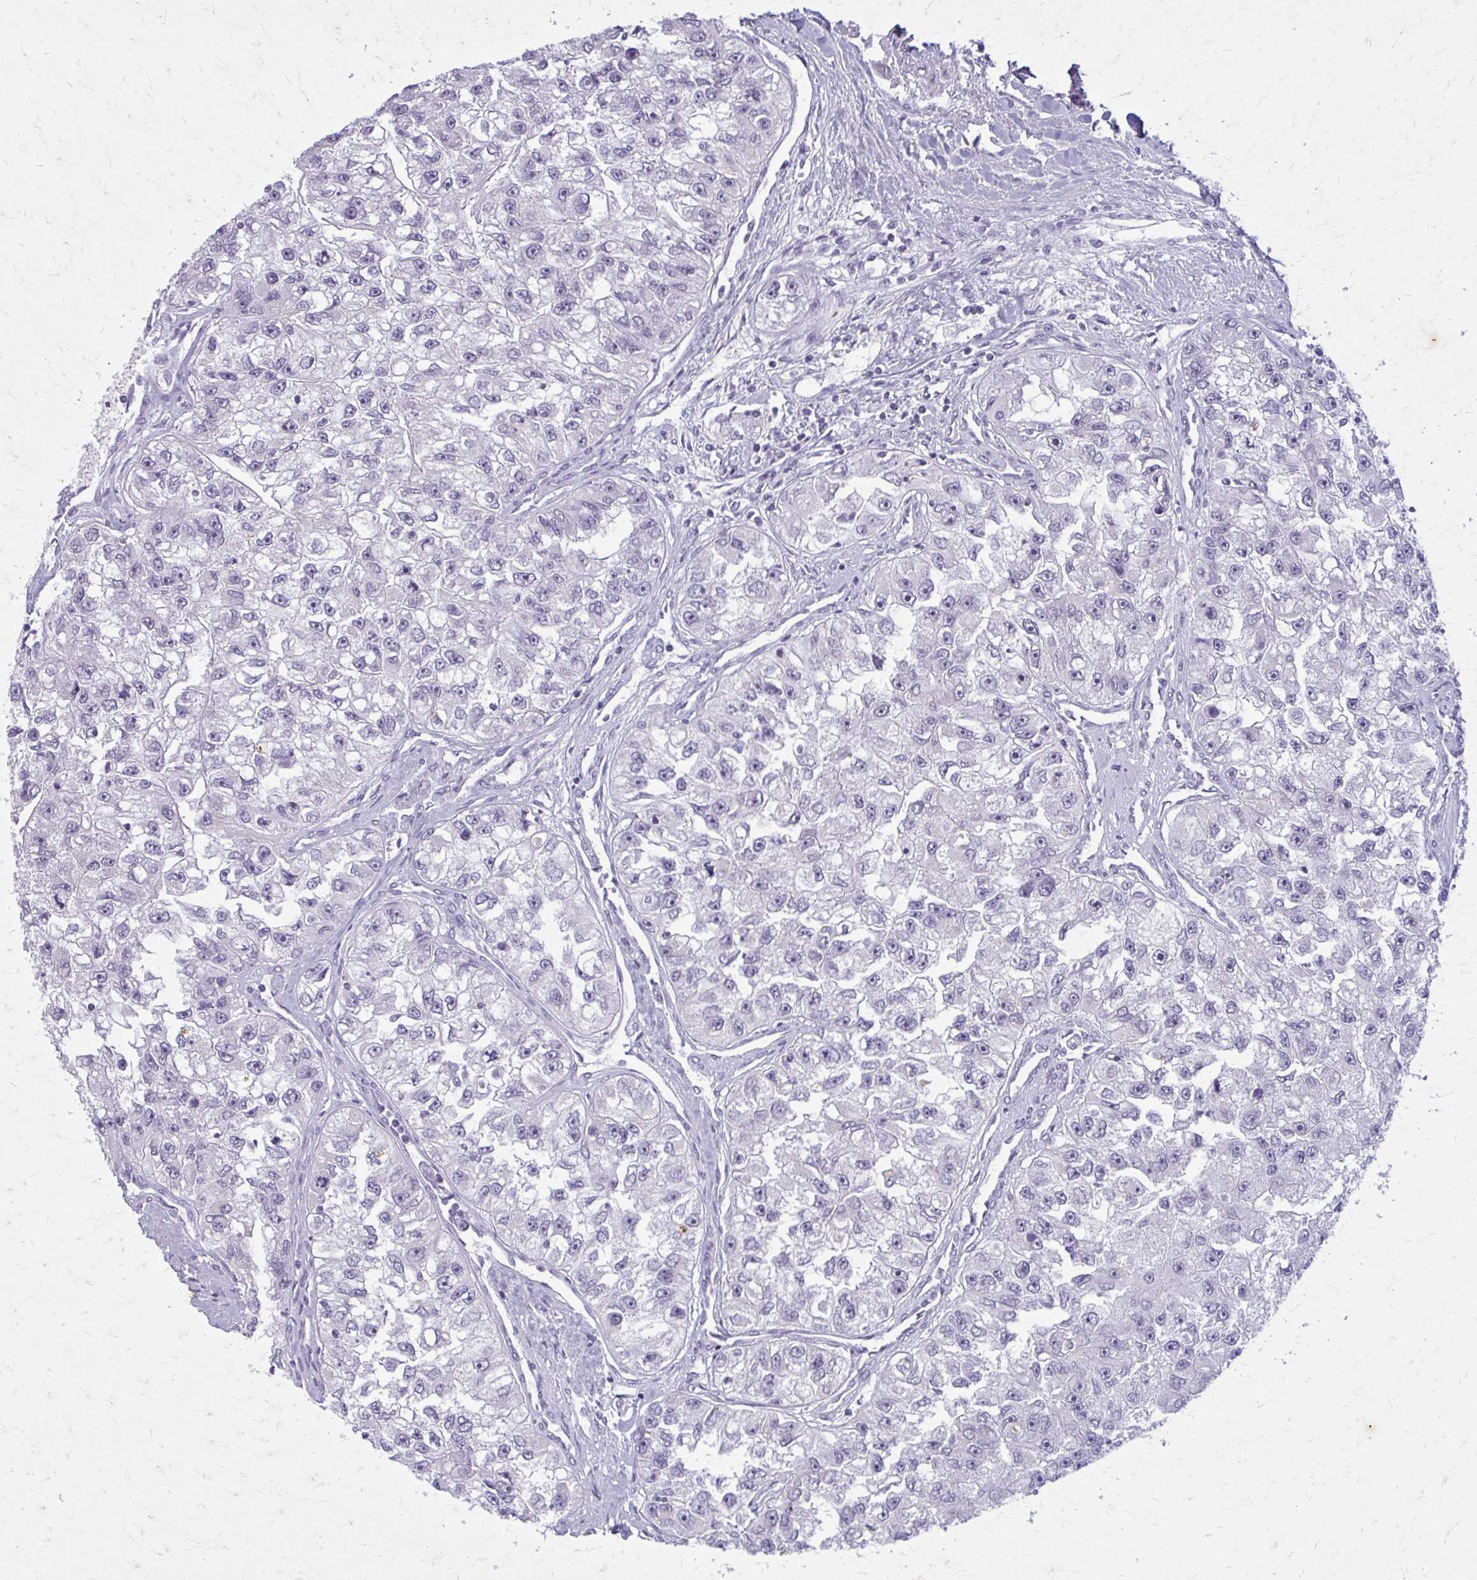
{"staining": {"intensity": "negative", "quantity": "none", "location": "none"}, "tissue": "renal cancer", "cell_type": "Tumor cells", "image_type": "cancer", "snomed": [{"axis": "morphology", "description": "Adenocarcinoma, NOS"}, {"axis": "topography", "description": "Kidney"}], "caption": "Immunohistochemistry of renal cancer shows no expression in tumor cells. (Brightfield microscopy of DAB (3,3'-diaminobenzidine) immunohistochemistry (IHC) at high magnification).", "gene": "CARD9", "patient": {"sex": "male", "age": 63}}